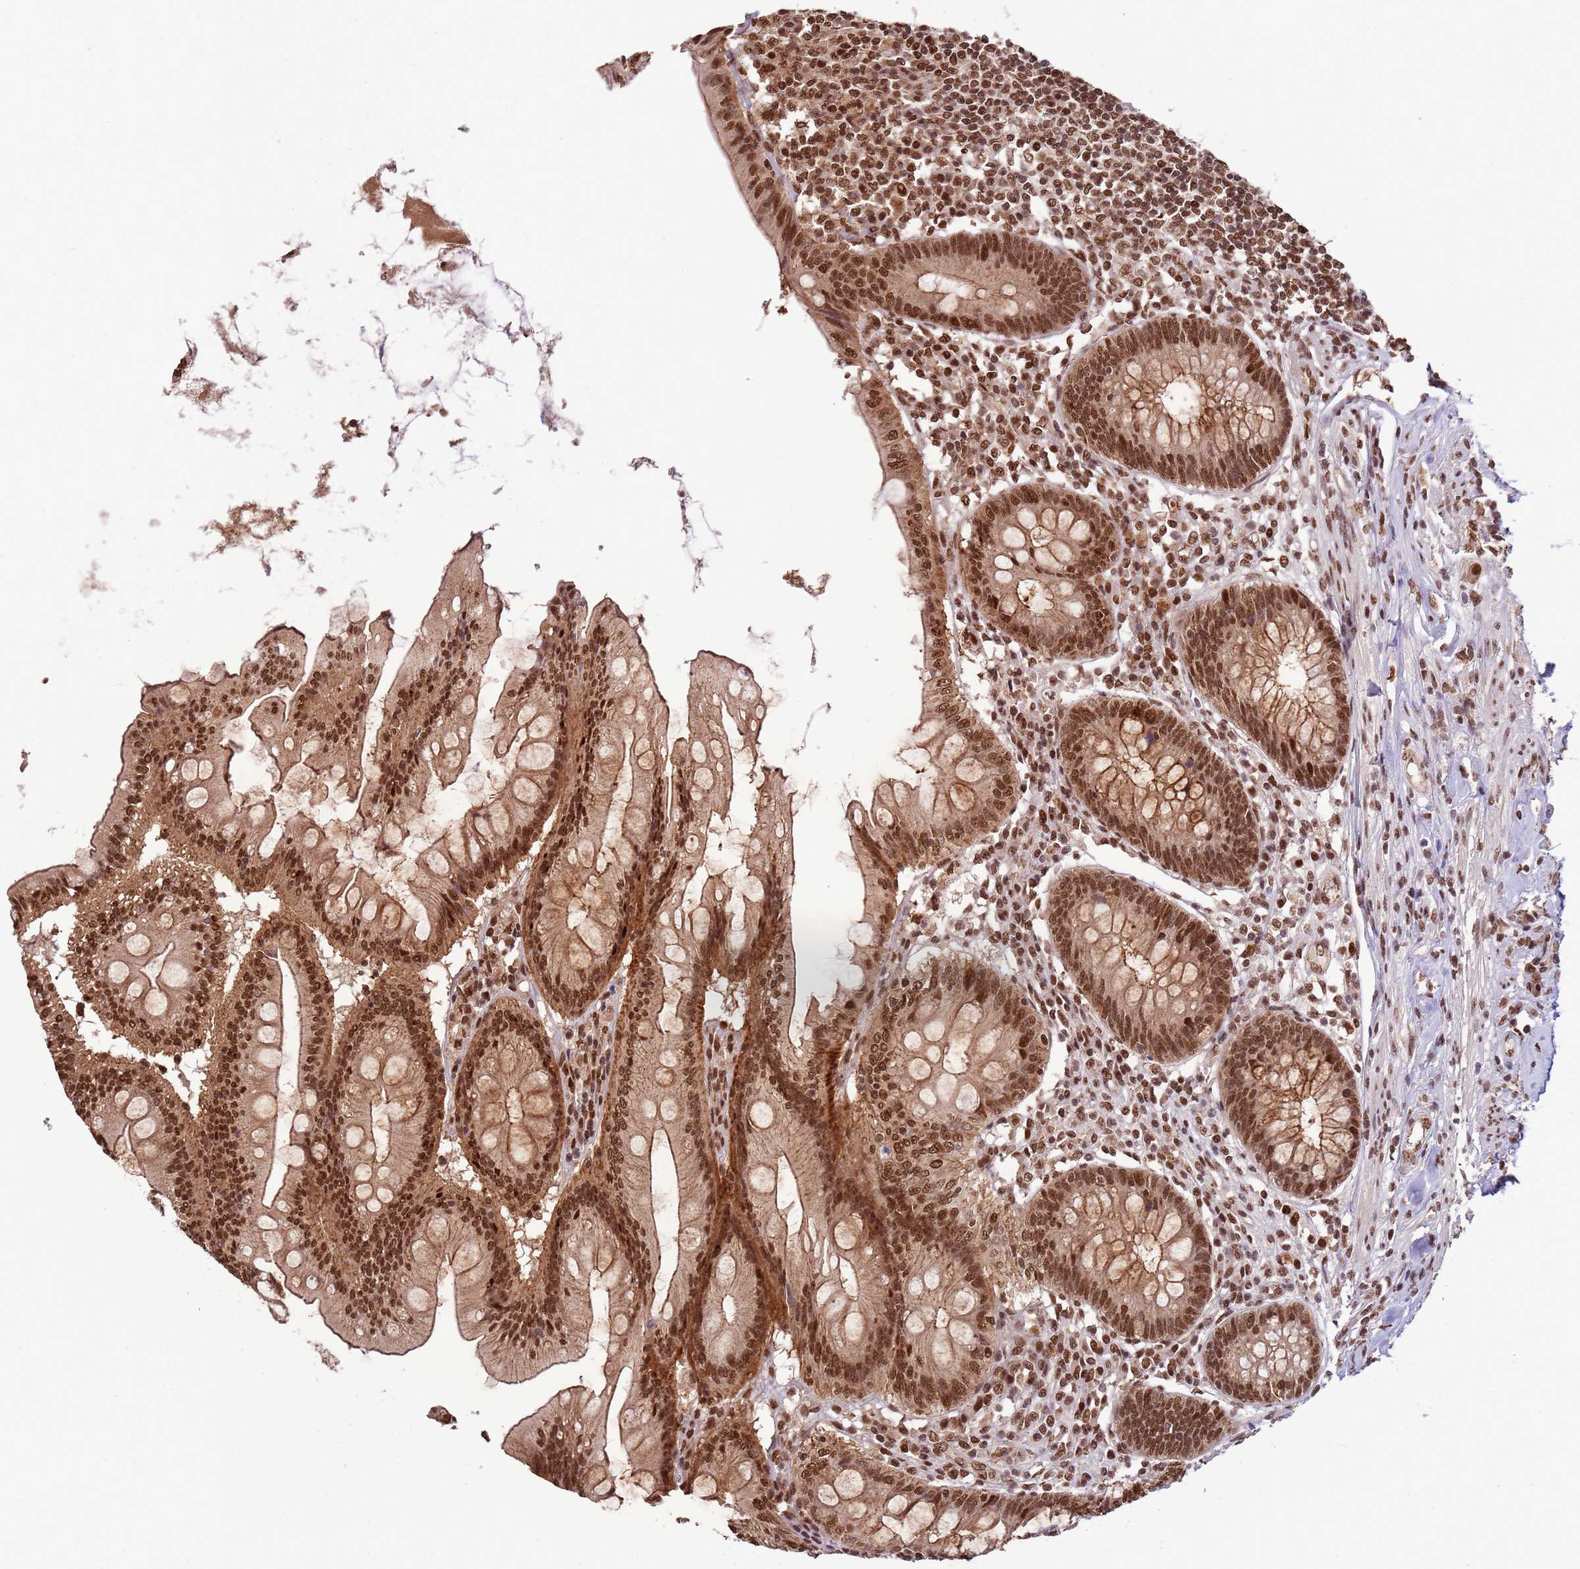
{"staining": {"intensity": "moderate", "quantity": ">75%", "location": "cytoplasmic/membranous,nuclear"}, "tissue": "appendix", "cell_type": "Glandular cells", "image_type": "normal", "snomed": [{"axis": "morphology", "description": "Normal tissue, NOS"}, {"axis": "topography", "description": "Appendix"}], "caption": "The image displays immunohistochemical staining of unremarkable appendix. There is moderate cytoplasmic/membranous,nuclear positivity is appreciated in approximately >75% of glandular cells.", "gene": "ZBTB12", "patient": {"sex": "female", "age": 54}}